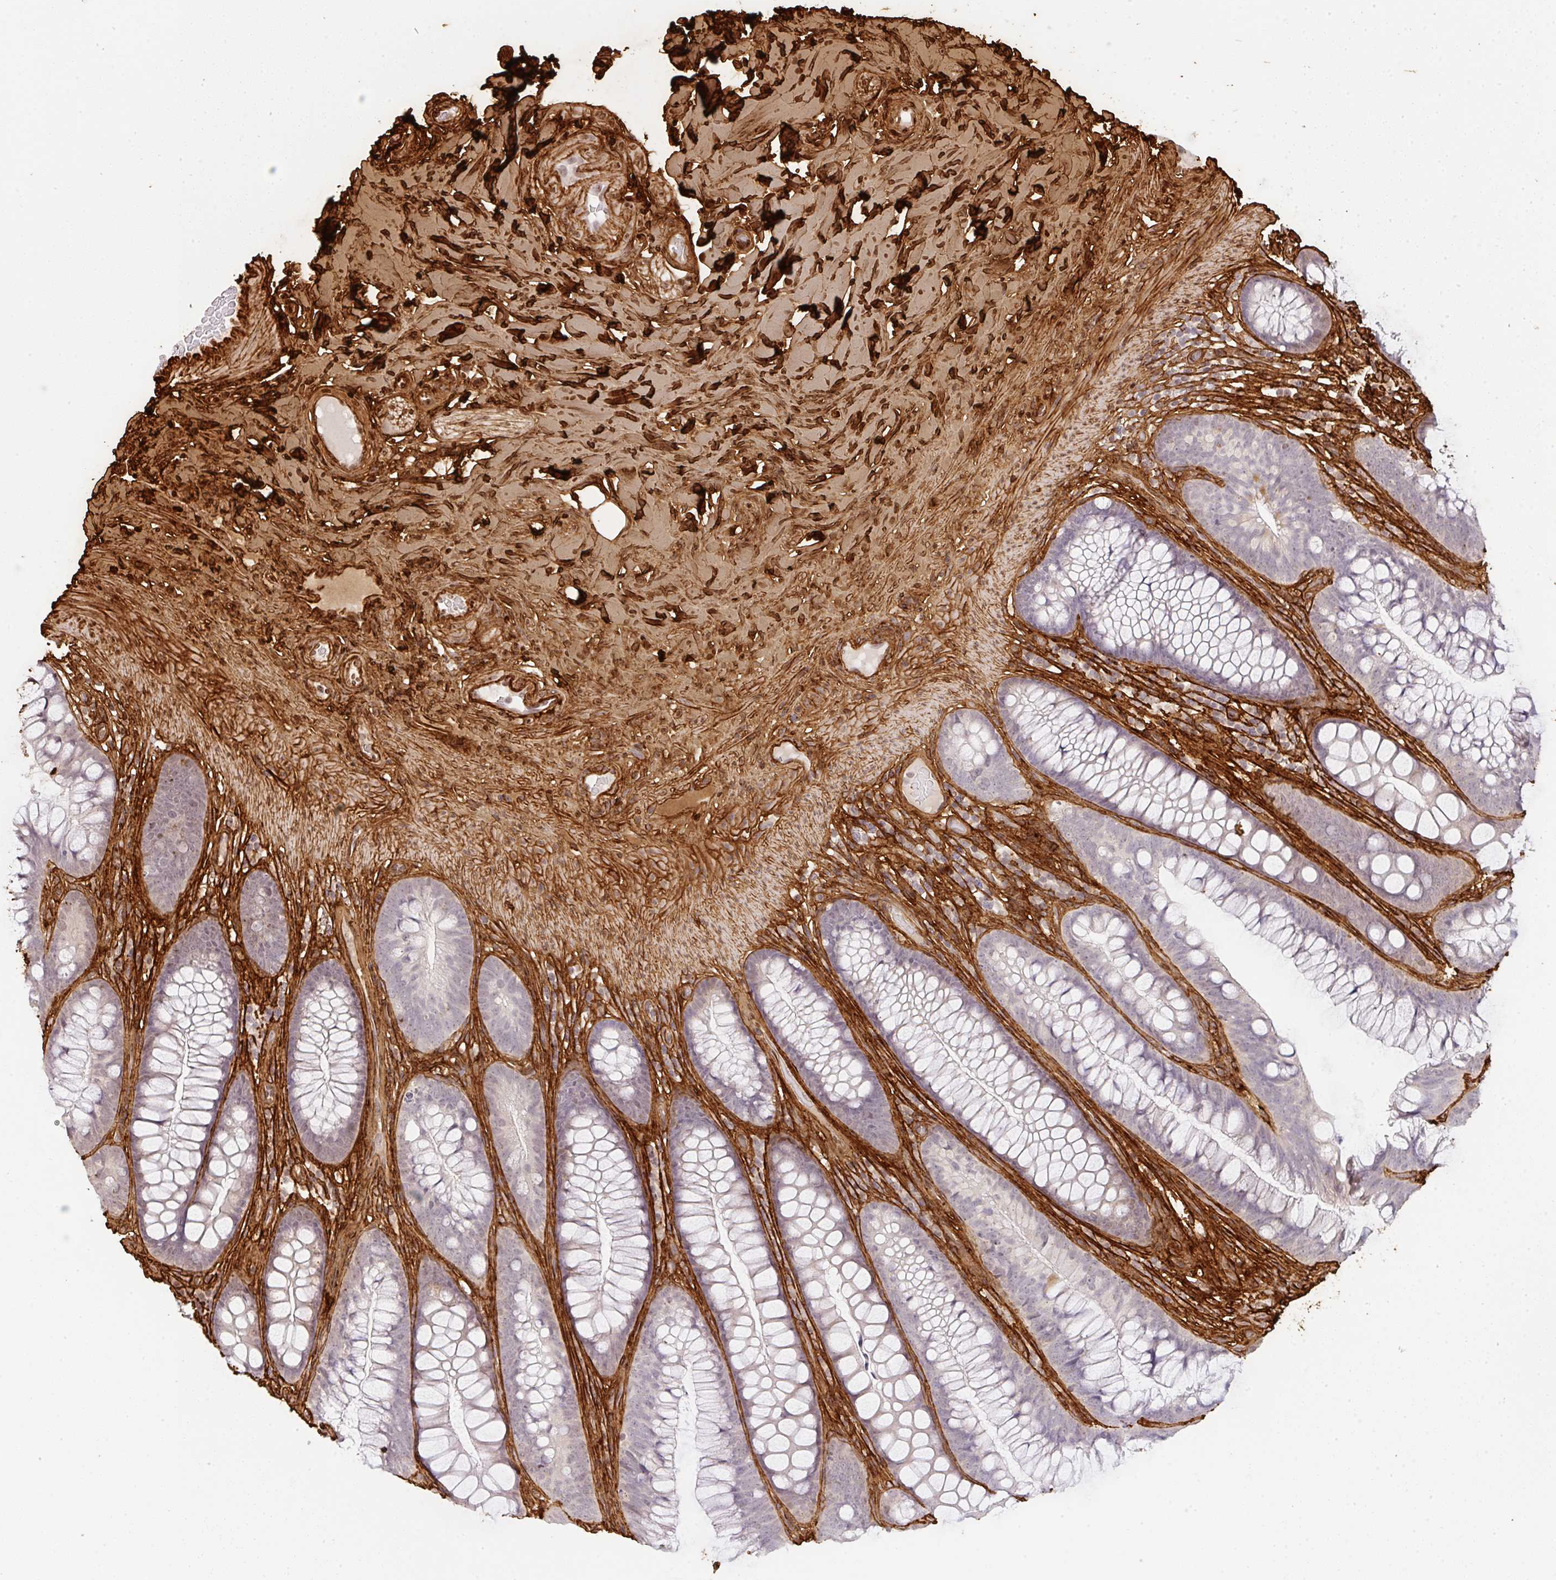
{"staining": {"intensity": "strong", "quantity": ">75%", "location": "cytoplasmic/membranous"}, "tissue": "colon", "cell_type": "Endothelial cells", "image_type": "normal", "snomed": [{"axis": "morphology", "description": "Normal tissue, NOS"}, {"axis": "morphology", "description": "Adenoma, NOS"}, {"axis": "topography", "description": "Soft tissue"}, {"axis": "topography", "description": "Colon"}], "caption": "Human colon stained for a protein (brown) demonstrates strong cytoplasmic/membranous positive positivity in about >75% of endothelial cells.", "gene": "COL3A1", "patient": {"sex": "male", "age": 47}}